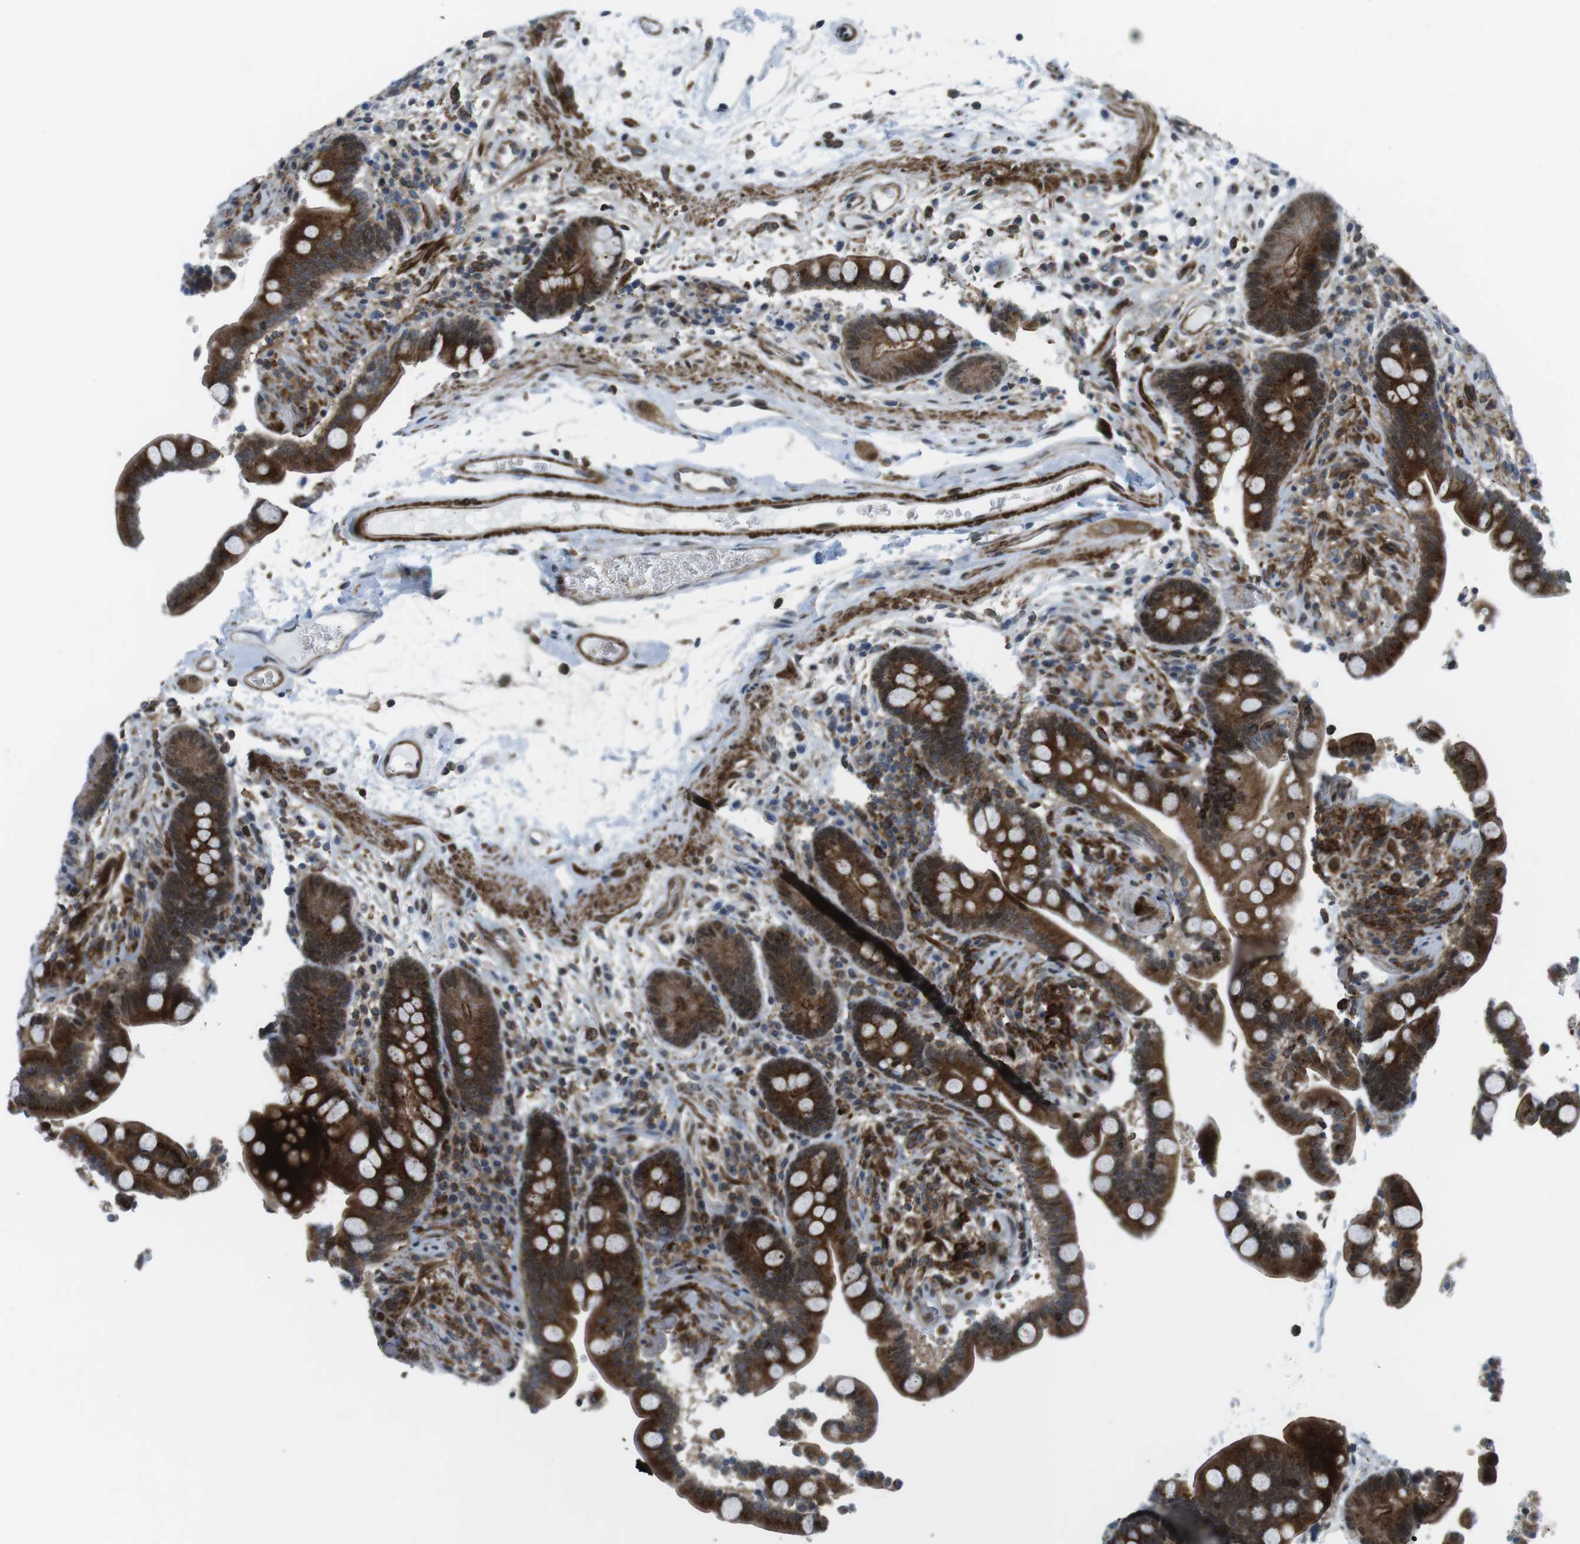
{"staining": {"intensity": "moderate", "quantity": ">75%", "location": "cytoplasmic/membranous"}, "tissue": "colon", "cell_type": "Endothelial cells", "image_type": "normal", "snomed": [{"axis": "morphology", "description": "Normal tissue, NOS"}, {"axis": "topography", "description": "Colon"}], "caption": "High-magnification brightfield microscopy of benign colon stained with DAB (brown) and counterstained with hematoxylin (blue). endothelial cells exhibit moderate cytoplasmic/membranous positivity is seen in about>75% of cells.", "gene": "CUL7", "patient": {"sex": "male", "age": 73}}